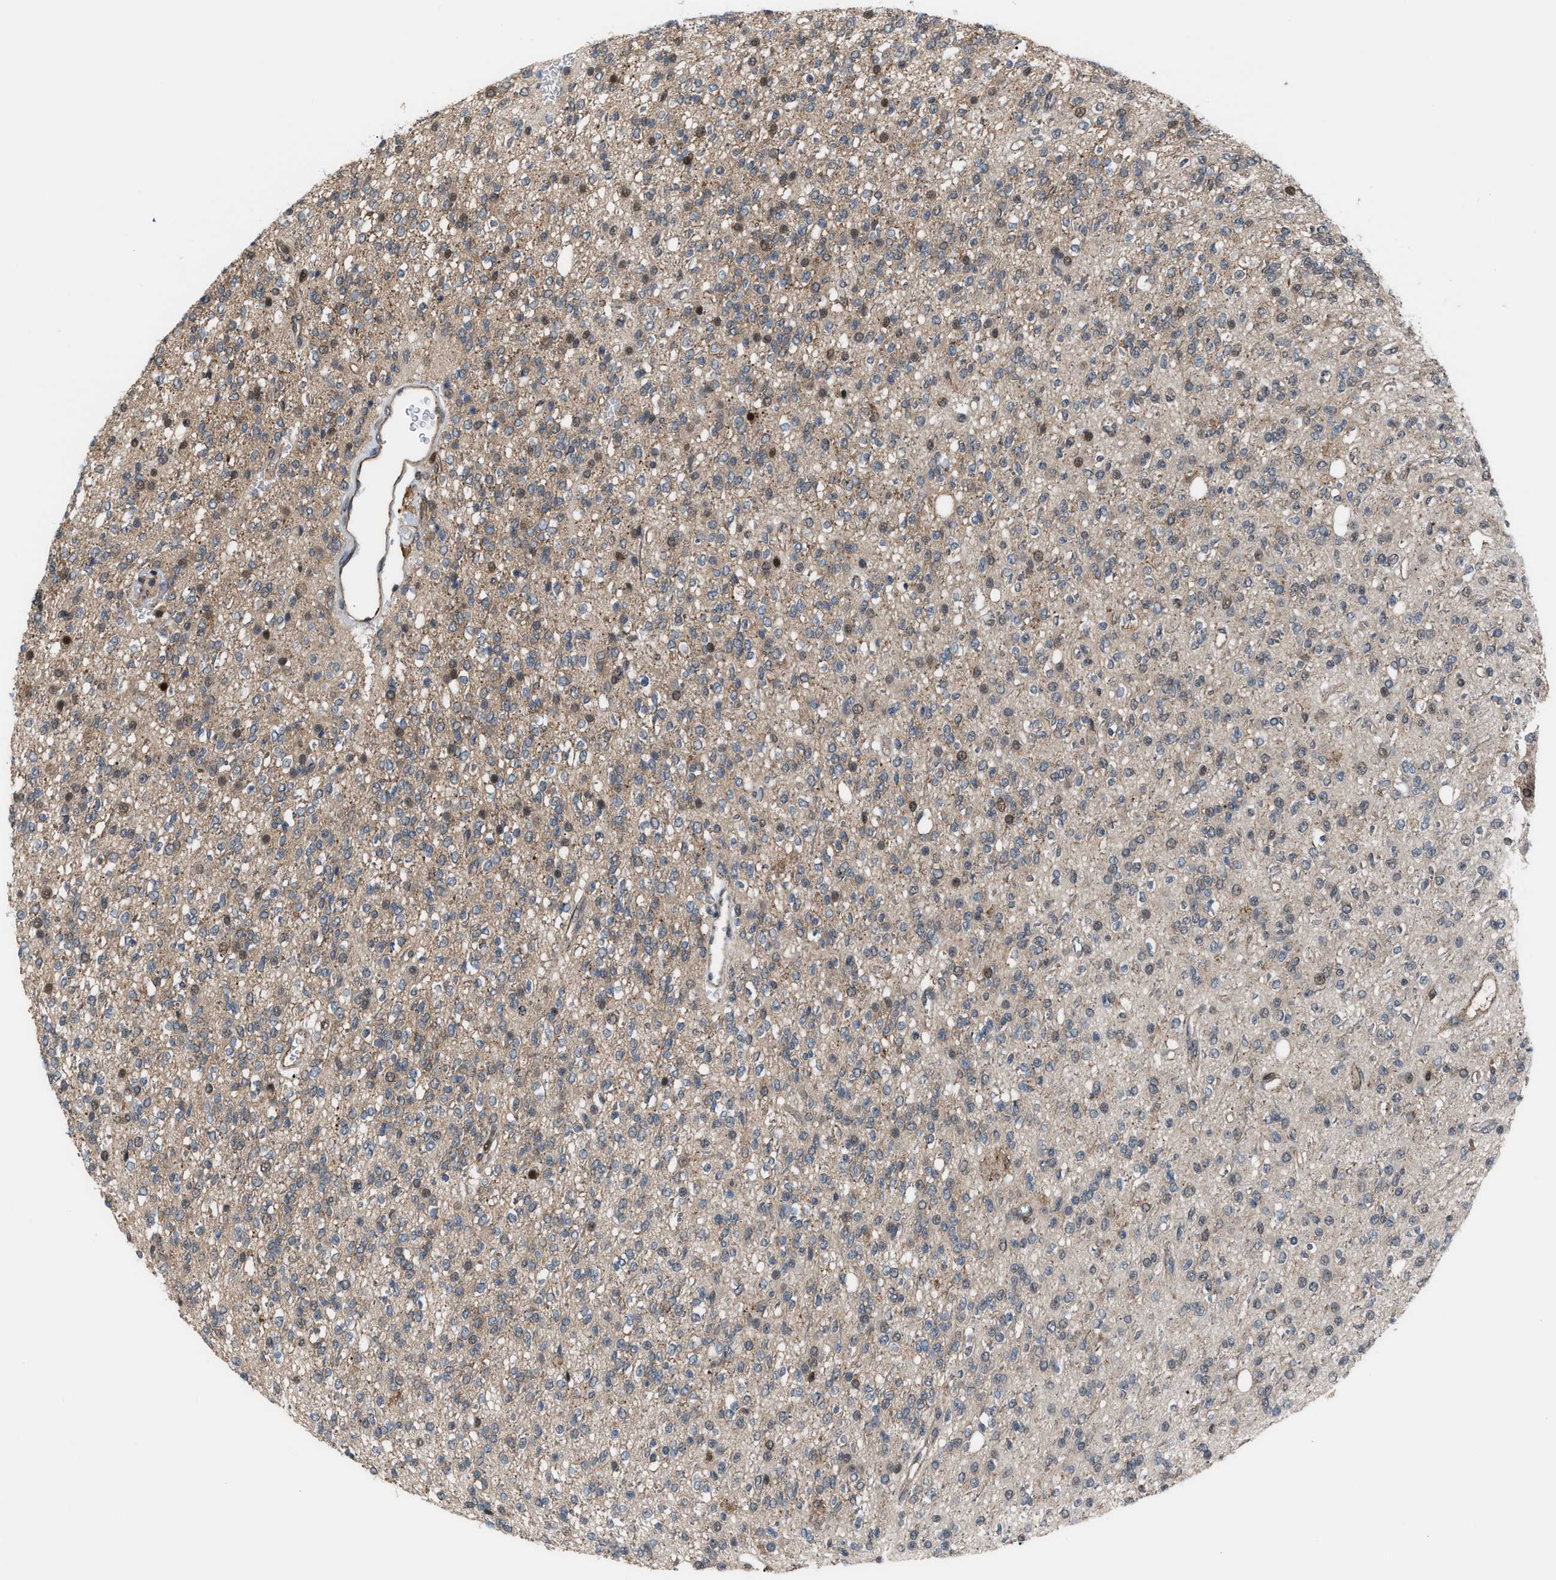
{"staining": {"intensity": "weak", "quantity": "<25%", "location": "cytoplasmic/membranous"}, "tissue": "glioma", "cell_type": "Tumor cells", "image_type": "cancer", "snomed": [{"axis": "morphology", "description": "Glioma, malignant, High grade"}, {"axis": "topography", "description": "Brain"}], "caption": "Immunohistochemical staining of human malignant glioma (high-grade) shows no significant expression in tumor cells. Nuclei are stained in blue.", "gene": "RFFL", "patient": {"sex": "male", "age": 34}}